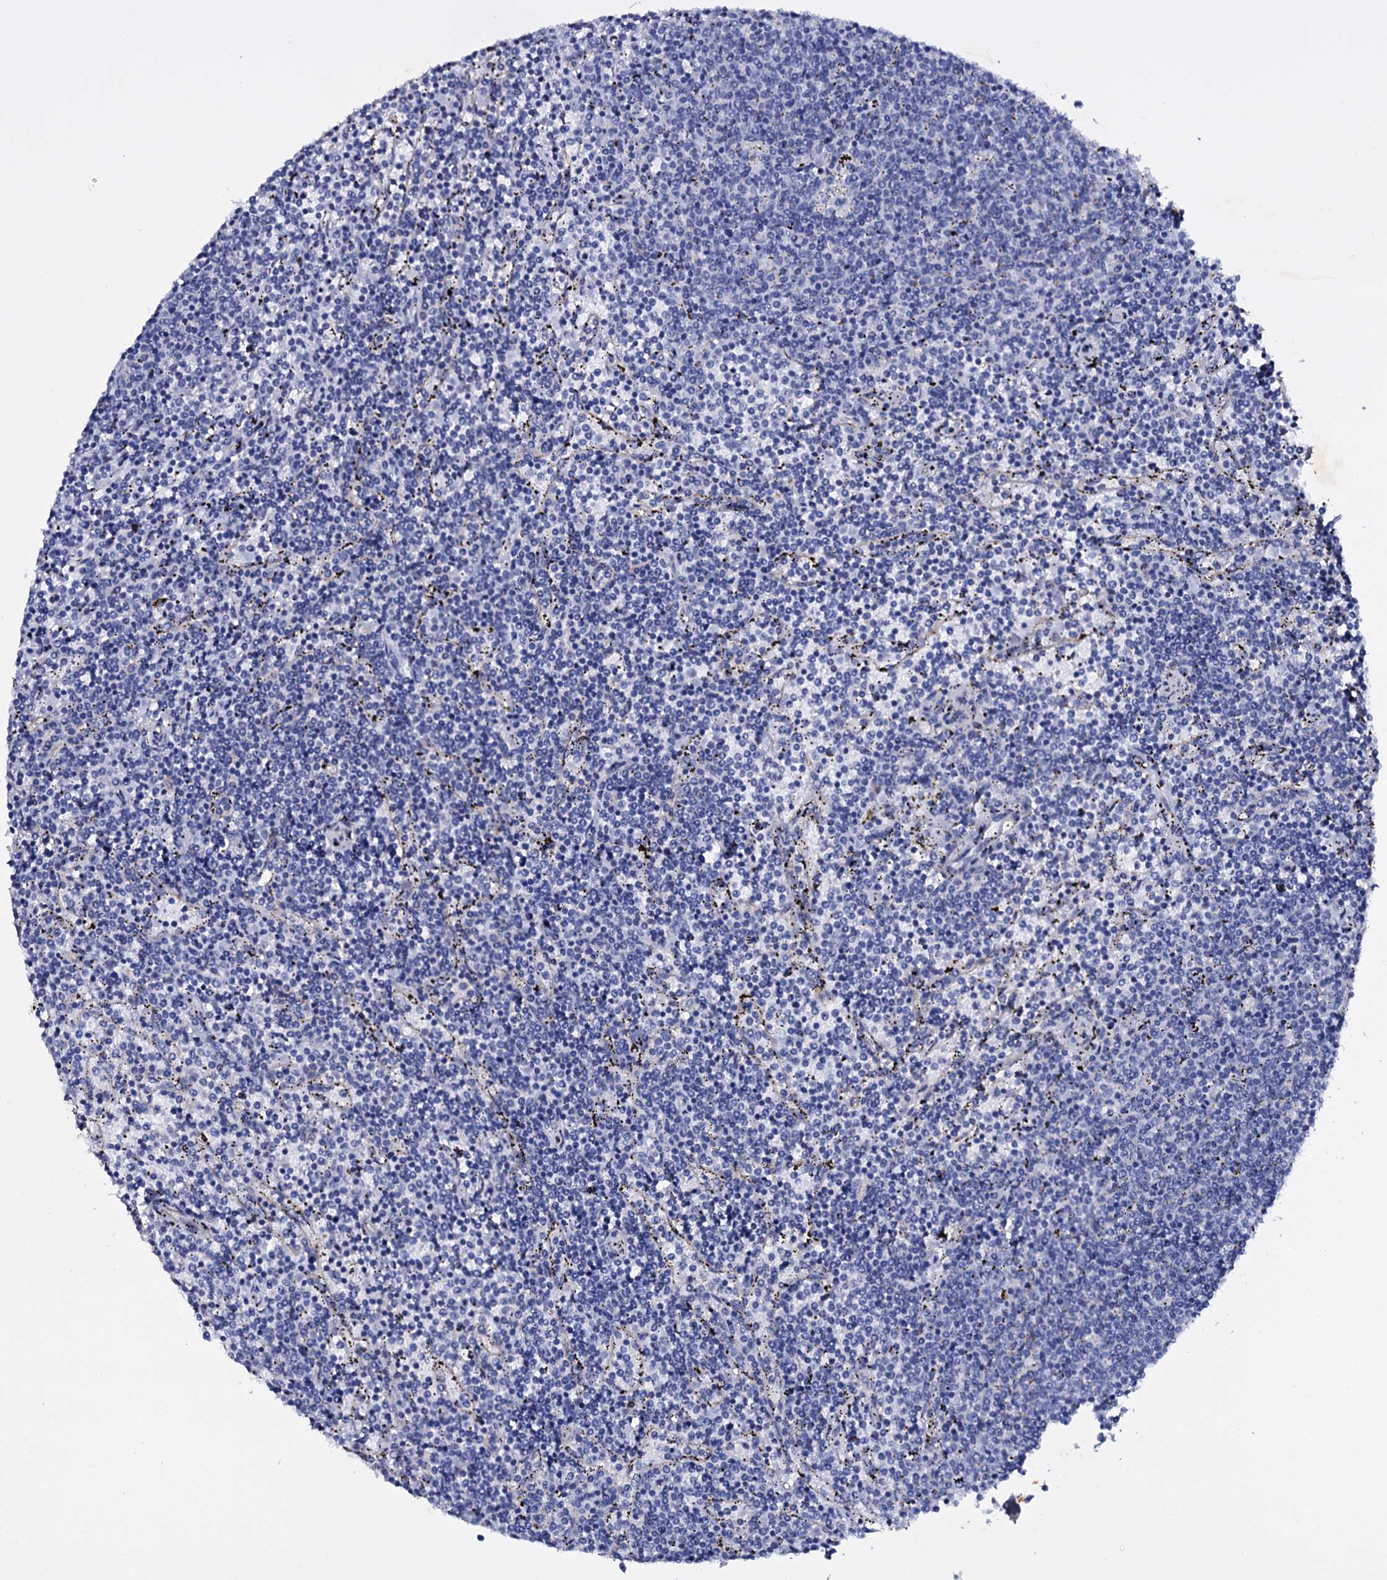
{"staining": {"intensity": "negative", "quantity": "none", "location": "none"}, "tissue": "lymphoma", "cell_type": "Tumor cells", "image_type": "cancer", "snomed": [{"axis": "morphology", "description": "Malignant lymphoma, non-Hodgkin's type, Low grade"}, {"axis": "topography", "description": "Spleen"}], "caption": "Immunohistochemistry of low-grade malignant lymphoma, non-Hodgkin's type displays no positivity in tumor cells.", "gene": "ITPRID2", "patient": {"sex": "female", "age": 50}}